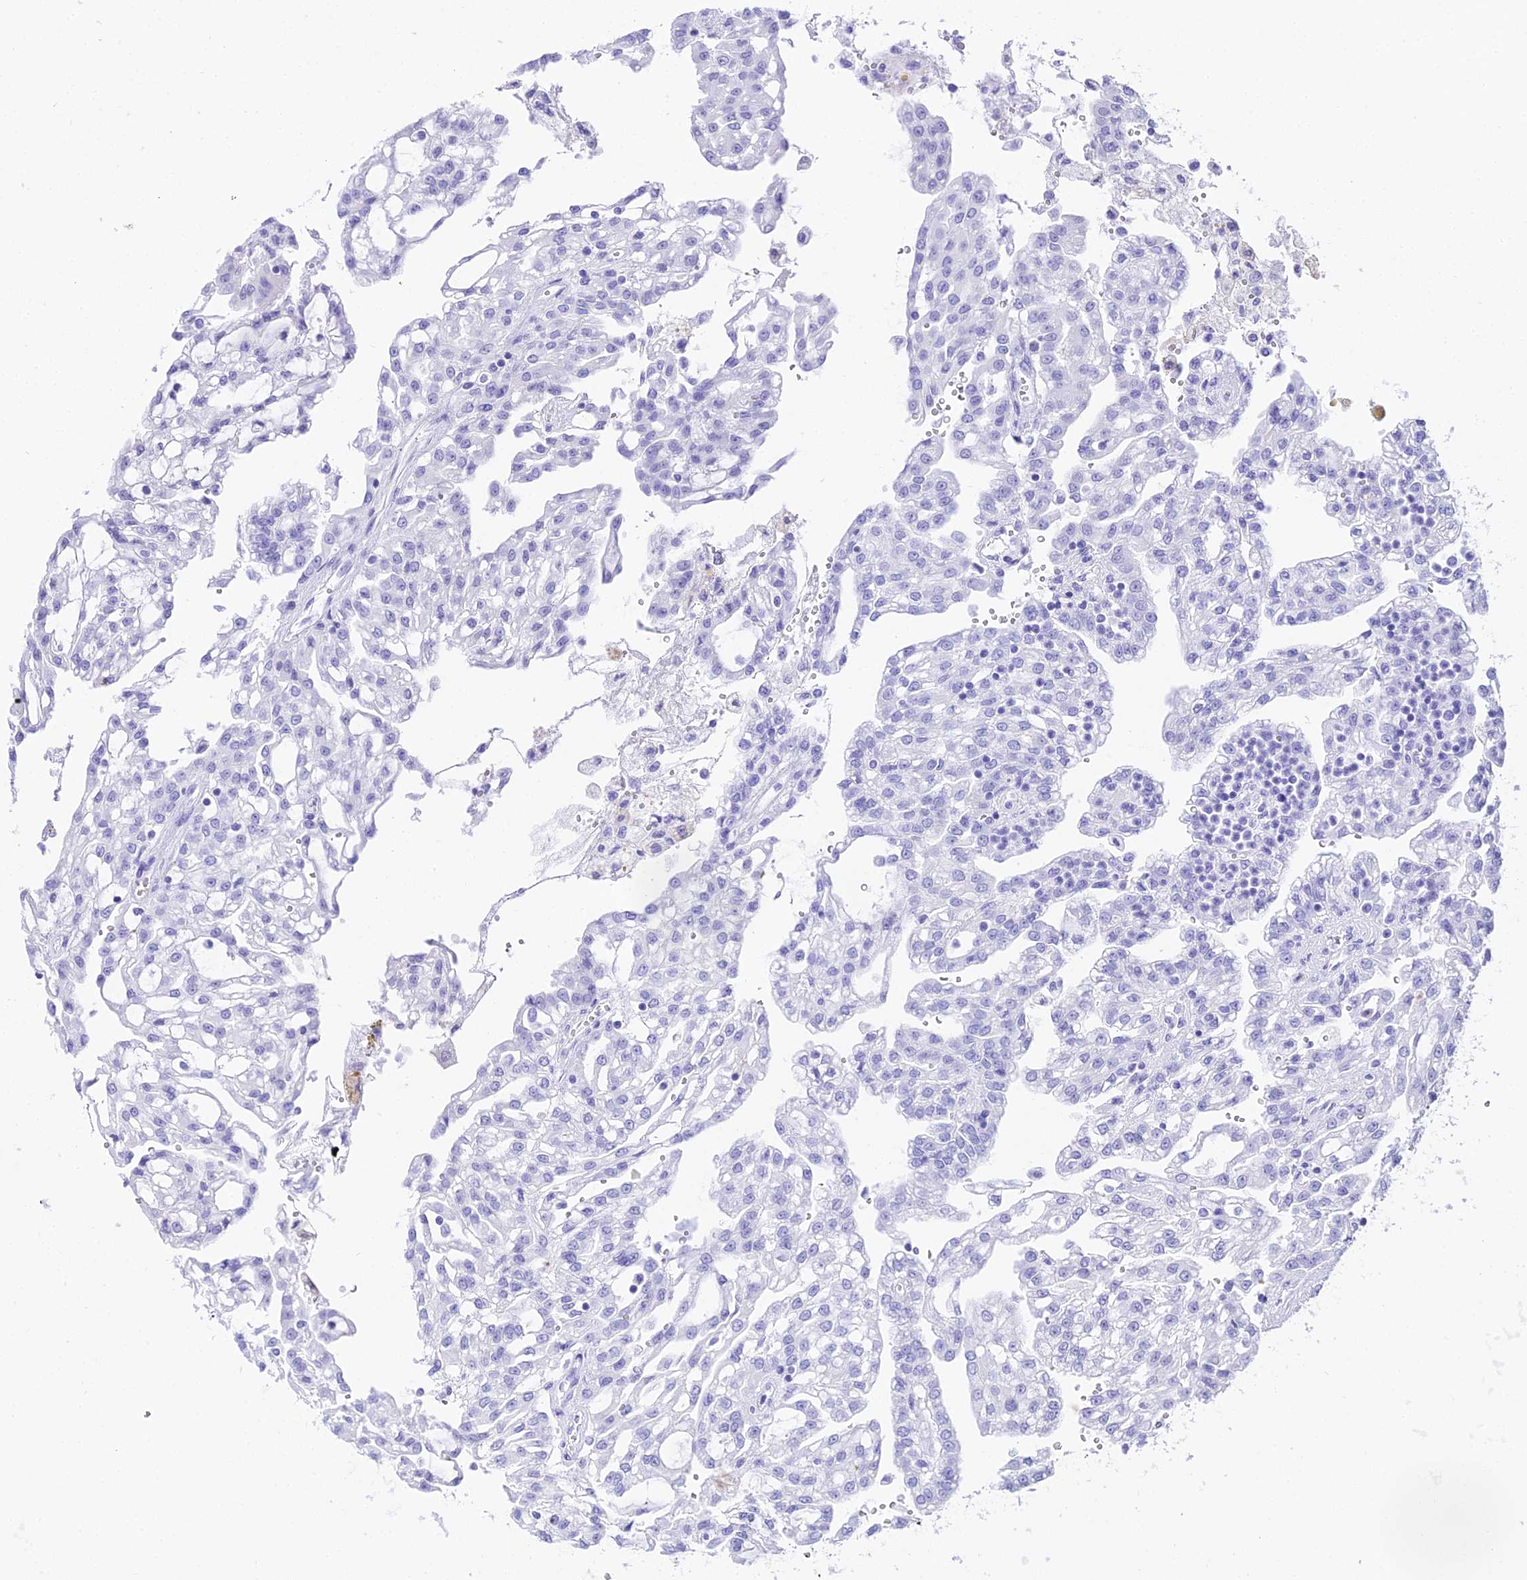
{"staining": {"intensity": "negative", "quantity": "none", "location": "none"}, "tissue": "renal cancer", "cell_type": "Tumor cells", "image_type": "cancer", "snomed": [{"axis": "morphology", "description": "Adenocarcinoma, NOS"}, {"axis": "topography", "description": "Kidney"}], "caption": "DAB (3,3'-diaminobenzidine) immunohistochemical staining of human renal adenocarcinoma exhibits no significant expression in tumor cells.", "gene": "TRMT44", "patient": {"sex": "male", "age": 63}}